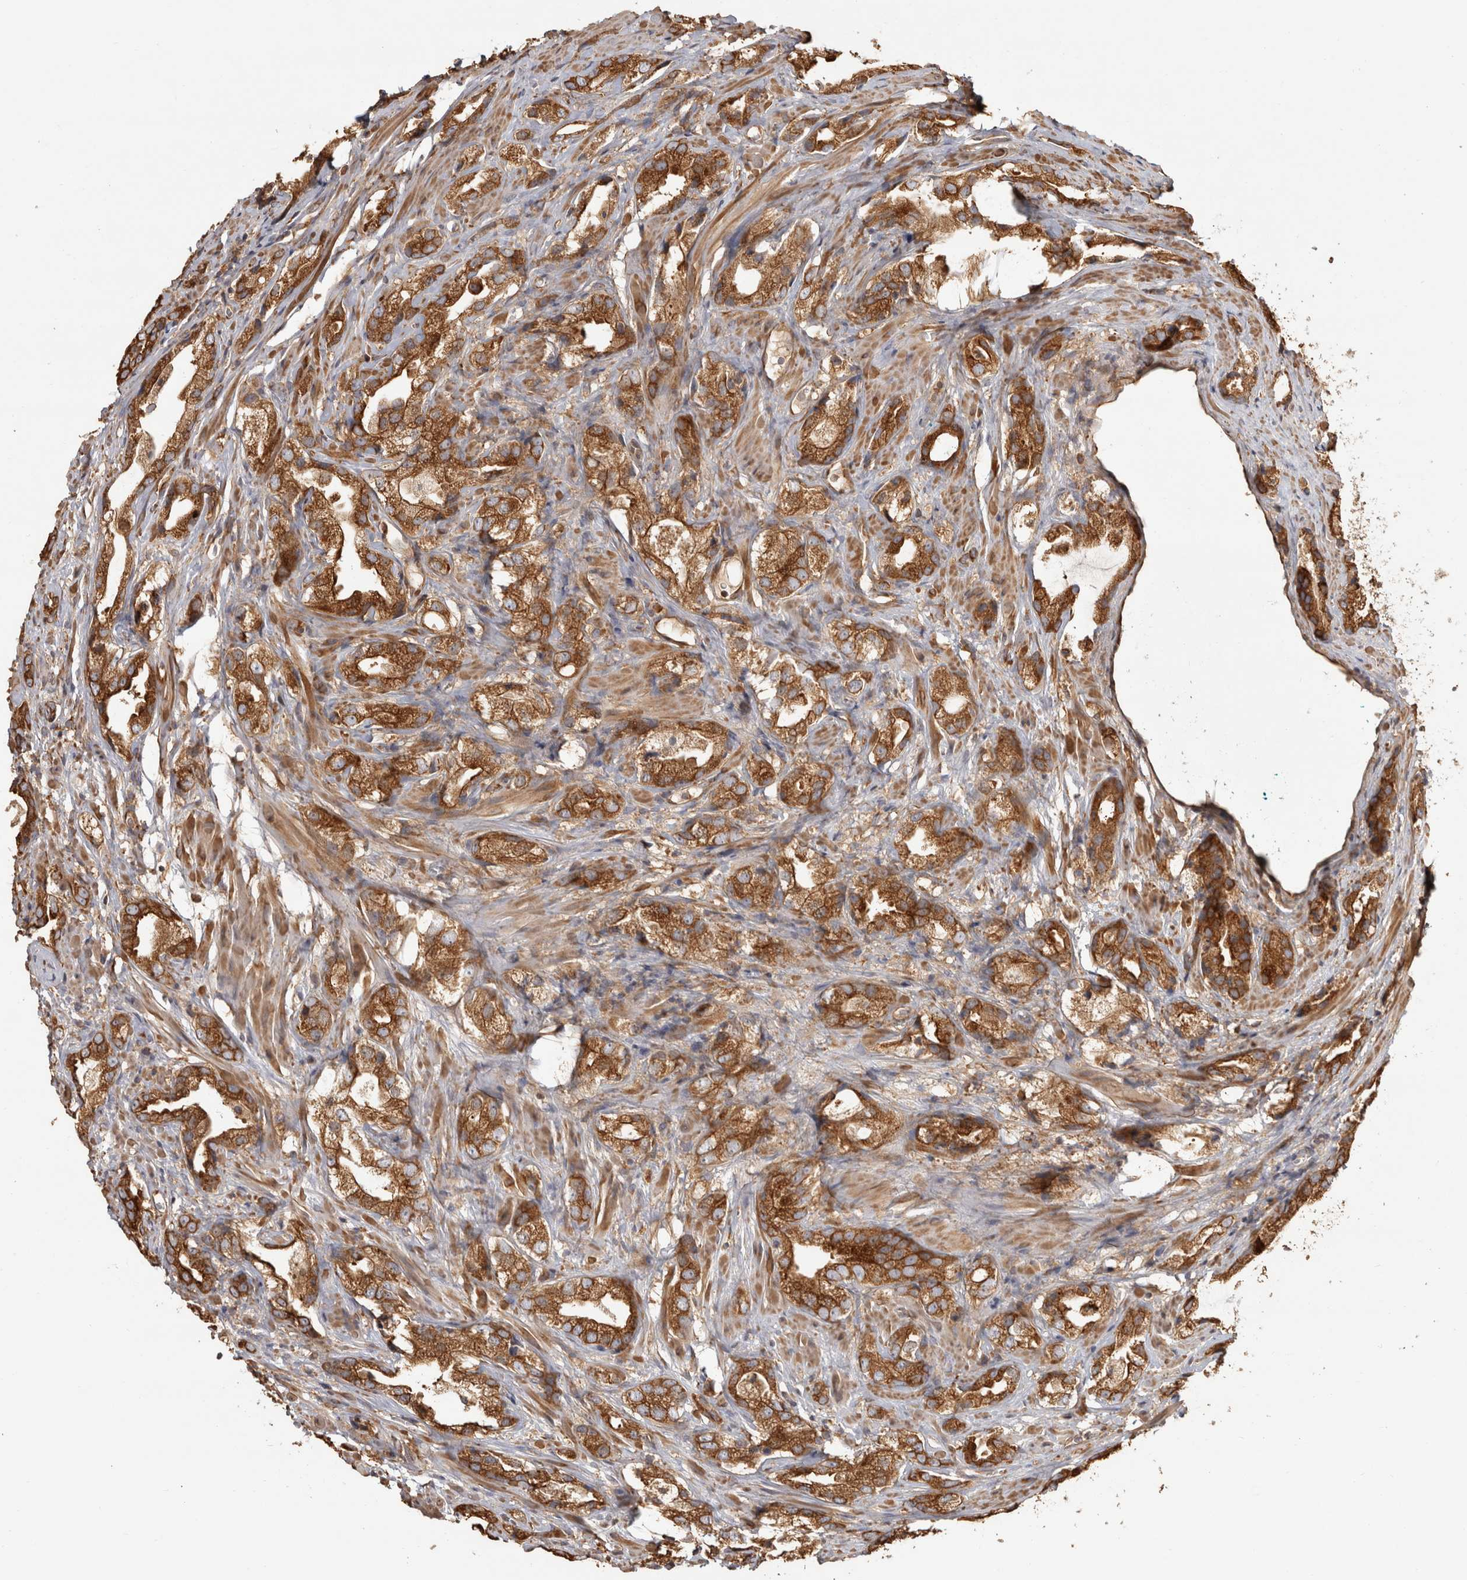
{"staining": {"intensity": "strong", "quantity": ">75%", "location": "cytoplasmic/membranous"}, "tissue": "prostate cancer", "cell_type": "Tumor cells", "image_type": "cancer", "snomed": [{"axis": "morphology", "description": "Adenocarcinoma, High grade"}, {"axis": "topography", "description": "Prostate"}], "caption": "A histopathology image showing strong cytoplasmic/membranous expression in about >75% of tumor cells in prostate adenocarcinoma (high-grade), as visualized by brown immunohistochemical staining.", "gene": "CAMSAP2", "patient": {"sex": "male", "age": 63}}